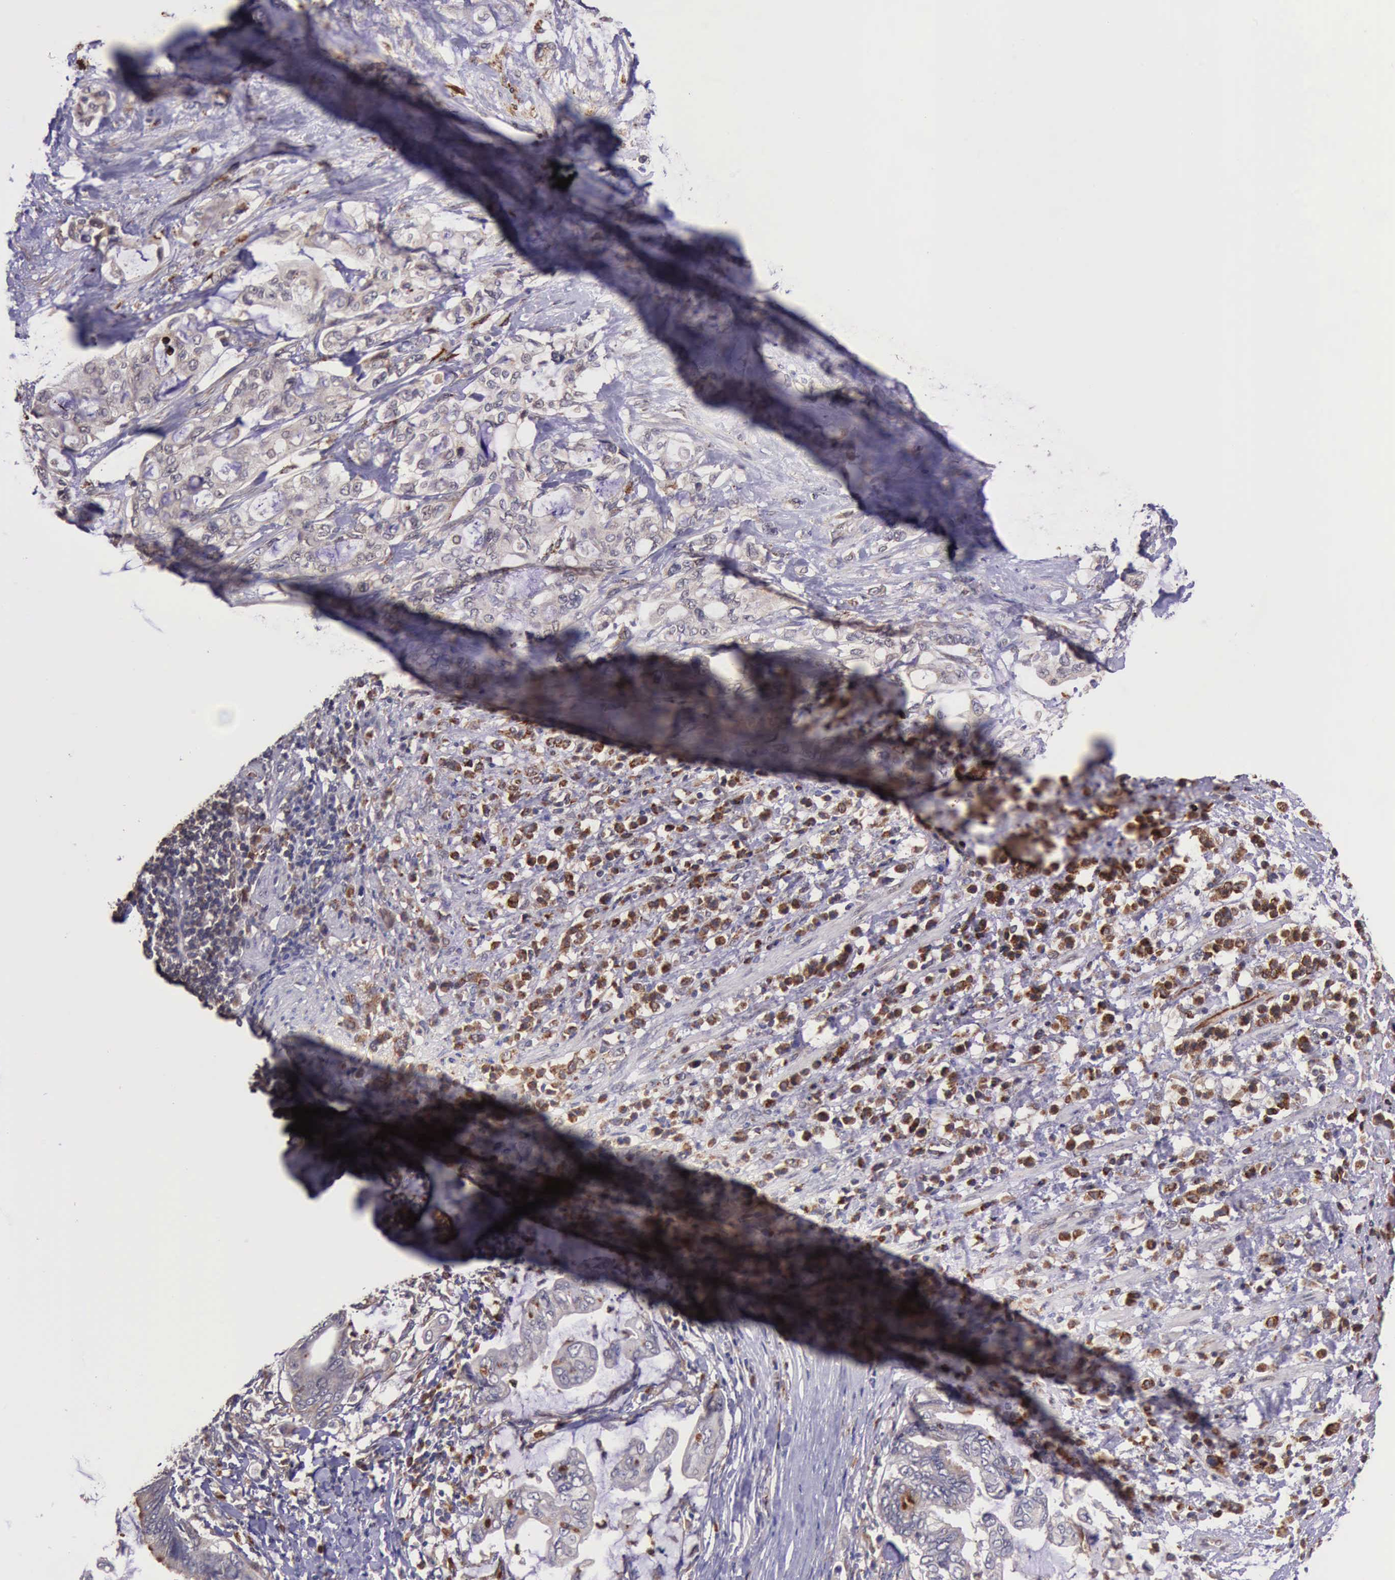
{"staining": {"intensity": "moderate", "quantity": "25%-75%", "location": "cytoplasmic/membranous"}, "tissue": "pancreatic cancer", "cell_type": "Tumor cells", "image_type": "cancer", "snomed": [{"axis": "morphology", "description": "Adenocarcinoma, NOS"}, {"axis": "topography", "description": "Pancreas"}], "caption": "Immunohistochemistry (DAB (3,3'-diaminobenzidine)) staining of pancreatic cancer (adenocarcinoma) shows moderate cytoplasmic/membranous protein staining in about 25%-75% of tumor cells. (DAB IHC, brown staining for protein, blue staining for nuclei).", "gene": "ARMCX3", "patient": {"sex": "female", "age": 70}}